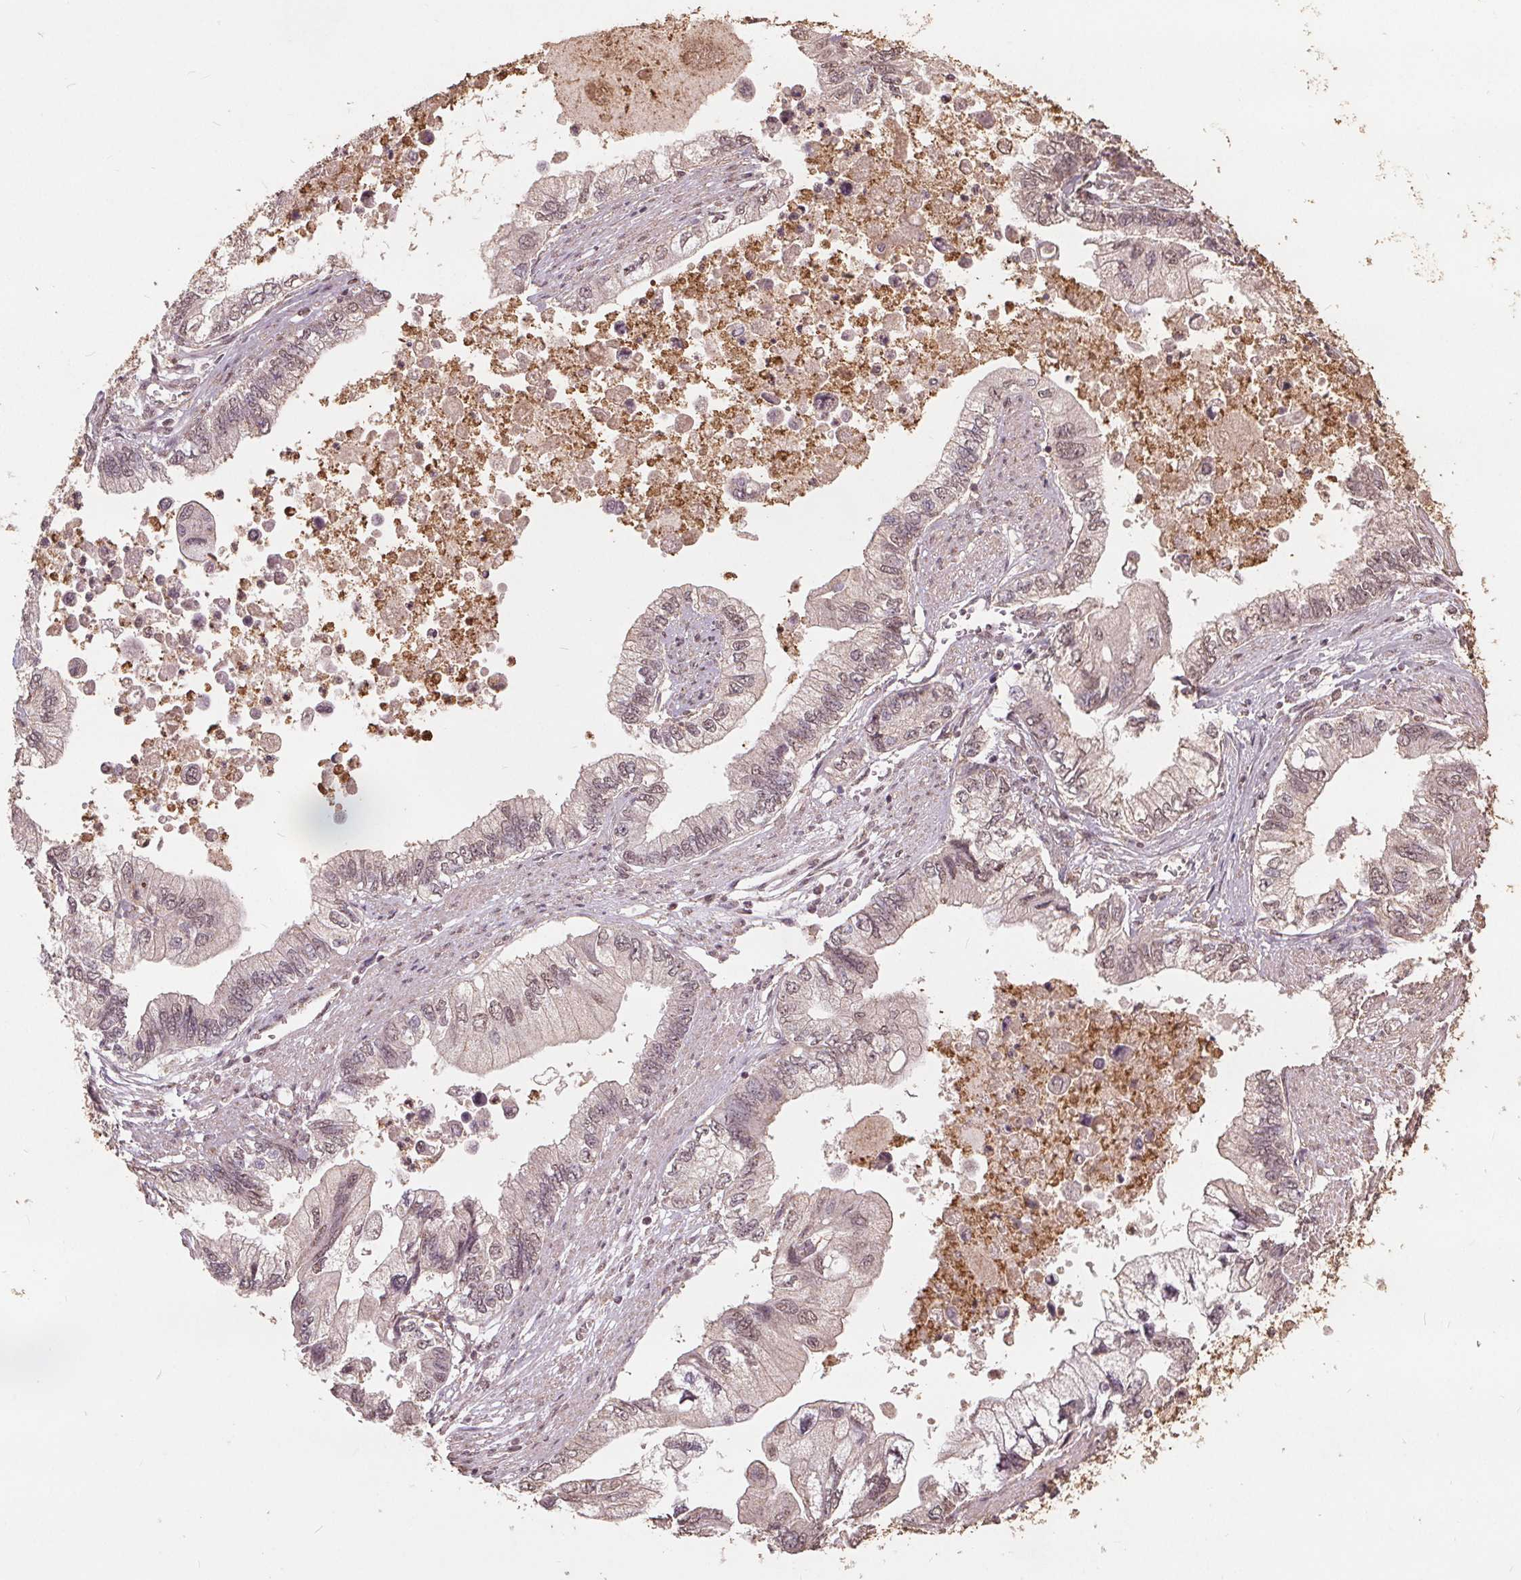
{"staining": {"intensity": "weak", "quantity": "<25%", "location": "nuclear"}, "tissue": "stomach cancer", "cell_type": "Tumor cells", "image_type": "cancer", "snomed": [{"axis": "morphology", "description": "Adenocarcinoma, NOS"}, {"axis": "topography", "description": "Pancreas"}, {"axis": "topography", "description": "Stomach, upper"}], "caption": "There is no significant expression in tumor cells of stomach cancer (adenocarcinoma).", "gene": "DSG3", "patient": {"sex": "male", "age": 77}}